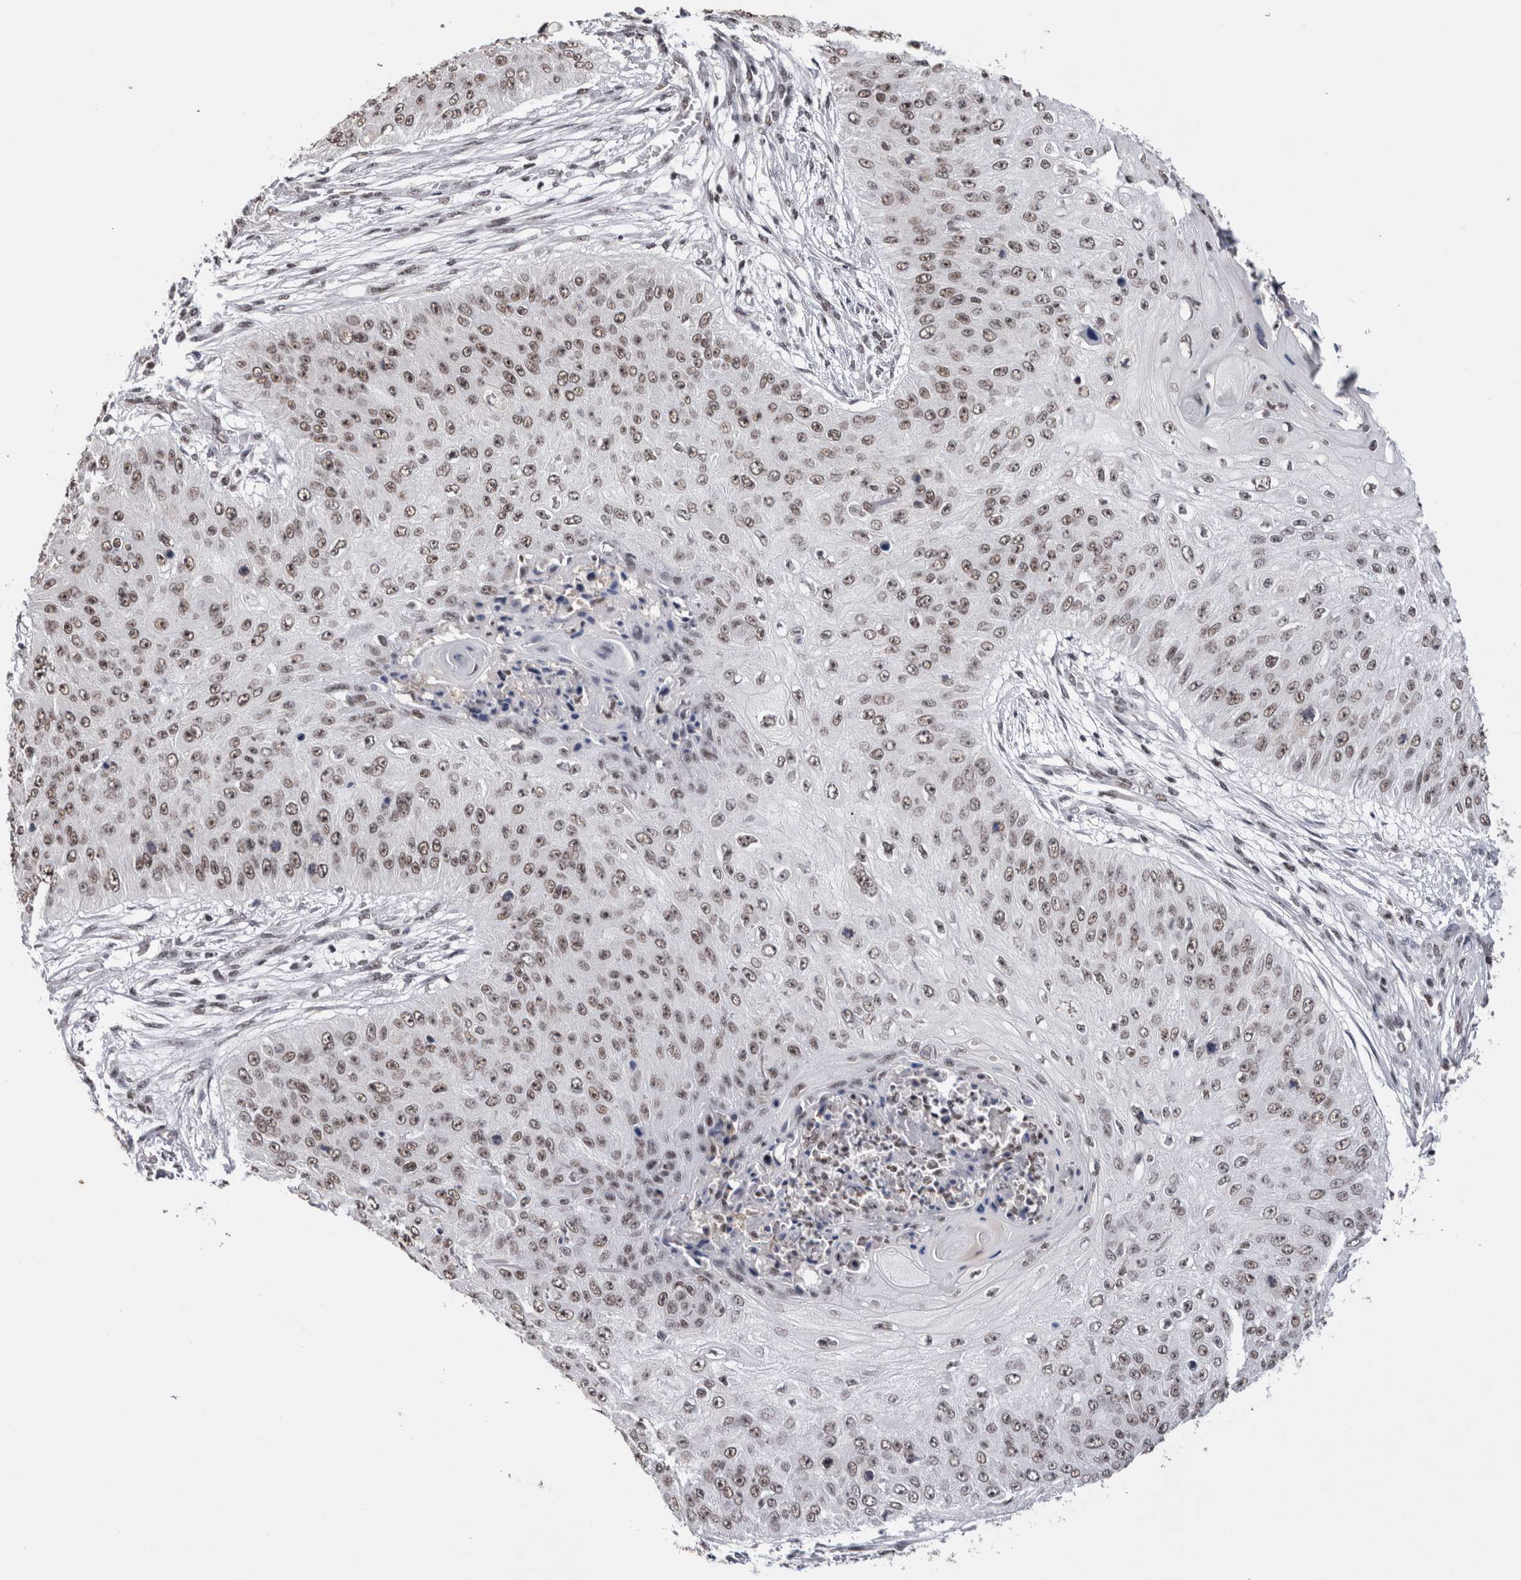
{"staining": {"intensity": "weak", "quantity": ">75%", "location": "nuclear"}, "tissue": "skin cancer", "cell_type": "Tumor cells", "image_type": "cancer", "snomed": [{"axis": "morphology", "description": "Squamous cell carcinoma, NOS"}, {"axis": "topography", "description": "Skin"}], "caption": "The histopathology image displays staining of squamous cell carcinoma (skin), revealing weak nuclear protein expression (brown color) within tumor cells.", "gene": "SMC1A", "patient": {"sex": "female", "age": 80}}